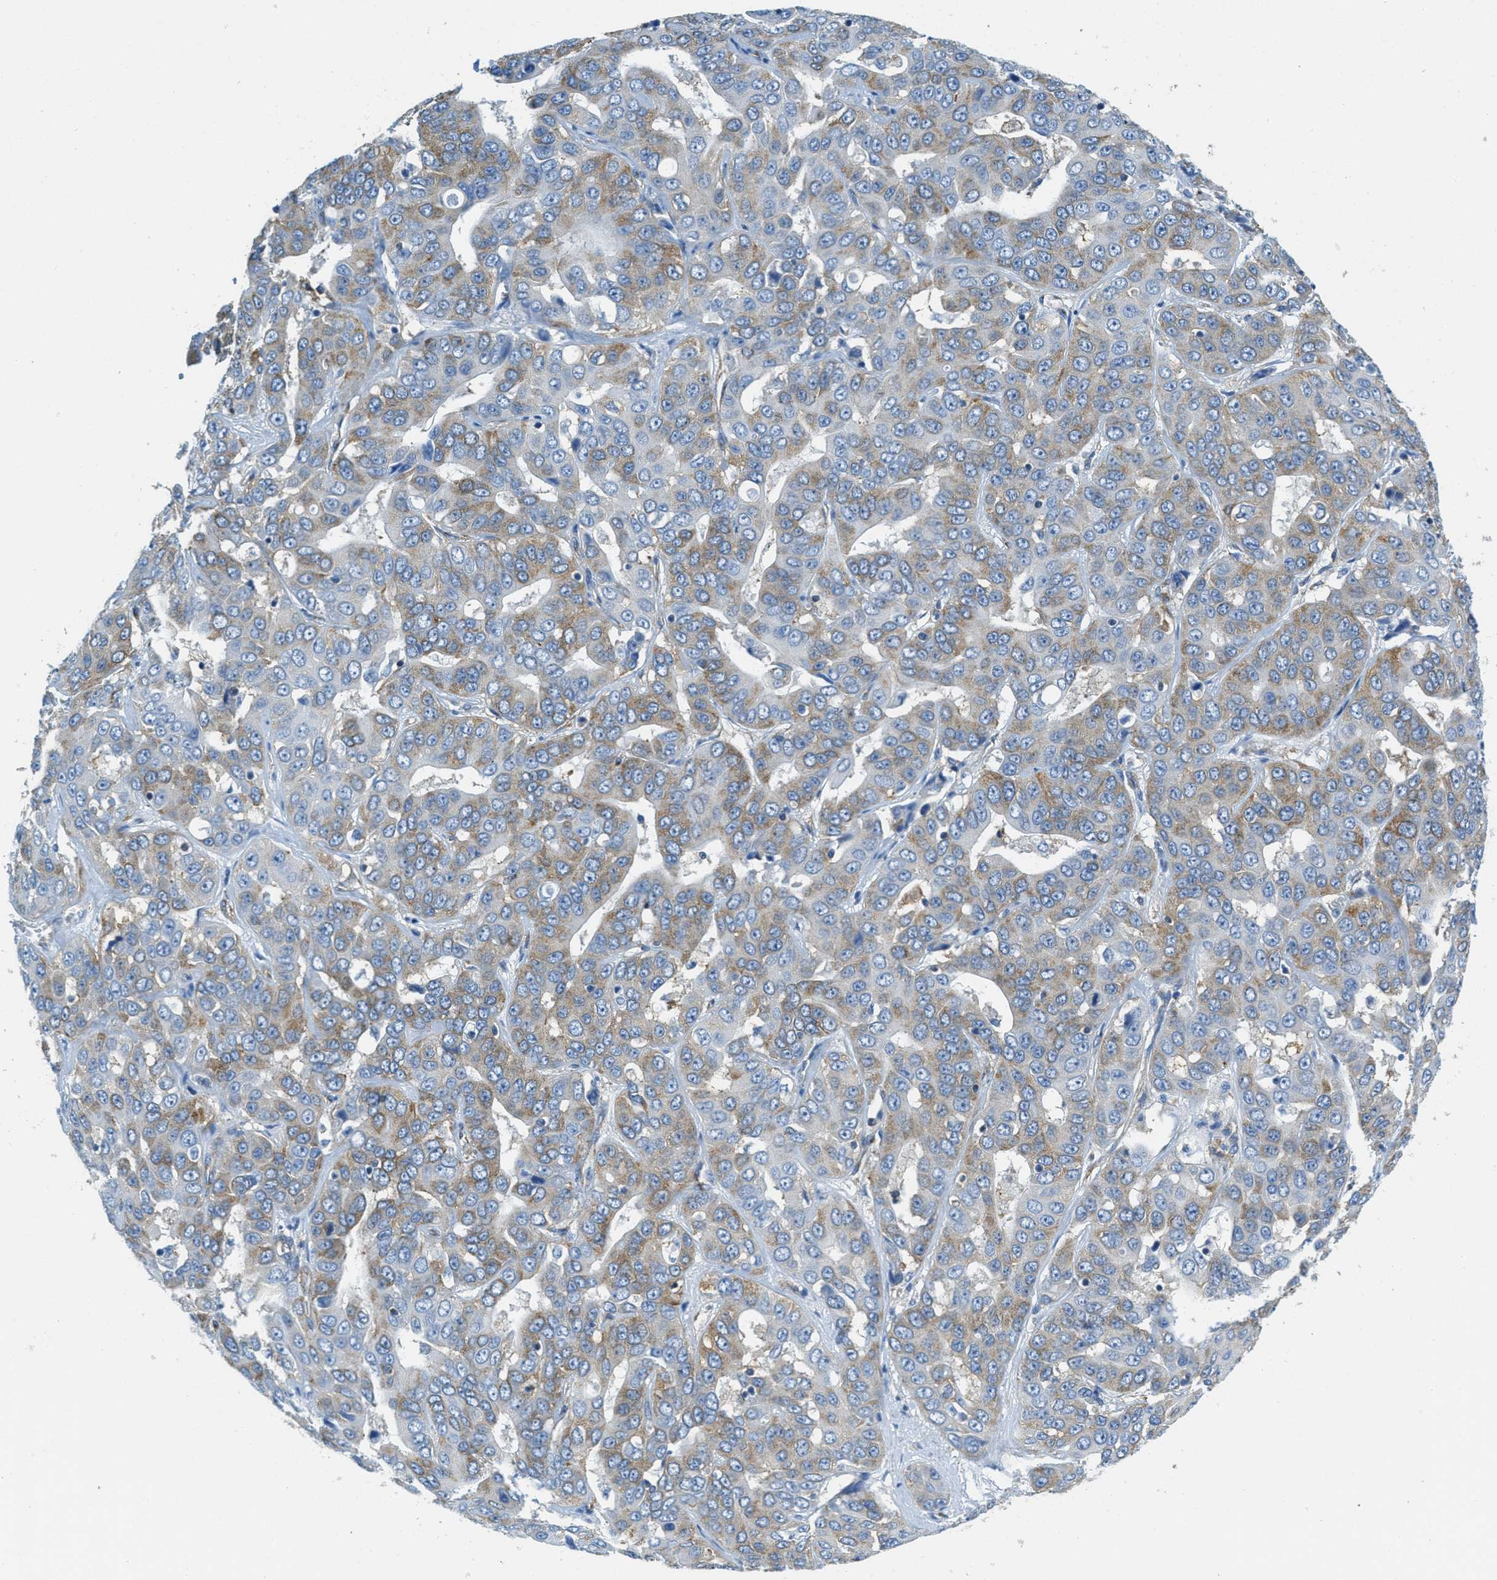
{"staining": {"intensity": "moderate", "quantity": "25%-75%", "location": "cytoplasmic/membranous"}, "tissue": "liver cancer", "cell_type": "Tumor cells", "image_type": "cancer", "snomed": [{"axis": "morphology", "description": "Cholangiocarcinoma"}, {"axis": "topography", "description": "Liver"}], "caption": "Immunohistochemistry of human liver cancer reveals medium levels of moderate cytoplasmic/membranous expression in approximately 25%-75% of tumor cells.", "gene": "AP2B1", "patient": {"sex": "female", "age": 52}}